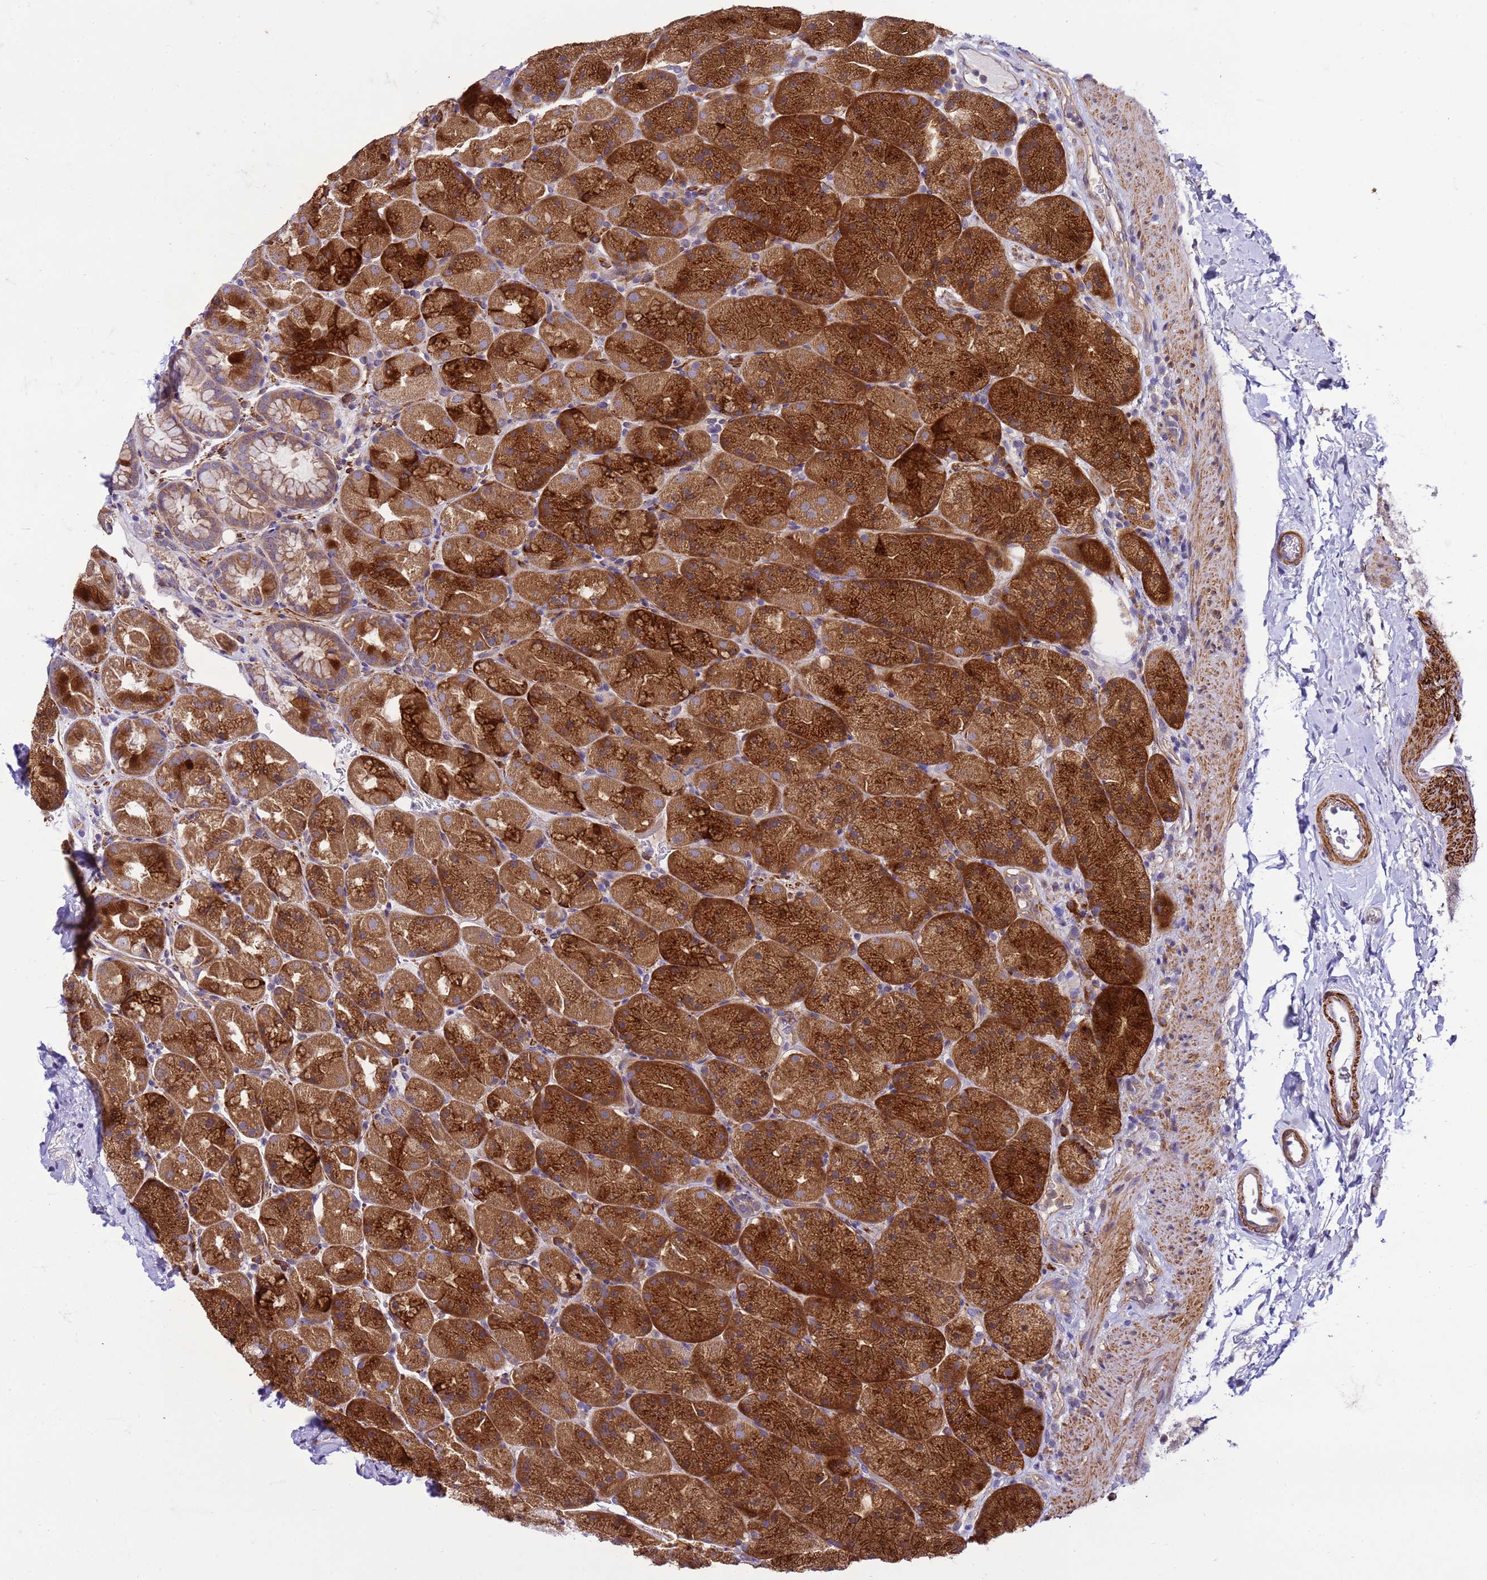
{"staining": {"intensity": "strong", "quantity": ">75%", "location": "cytoplasmic/membranous"}, "tissue": "stomach", "cell_type": "Glandular cells", "image_type": "normal", "snomed": [{"axis": "morphology", "description": "Normal tissue, NOS"}, {"axis": "topography", "description": "Stomach, upper"}, {"axis": "topography", "description": "Stomach, lower"}], "caption": "Normal stomach exhibits strong cytoplasmic/membranous staining in approximately >75% of glandular cells, visualized by immunohistochemistry.", "gene": "GEN1", "patient": {"sex": "male", "age": 67}}